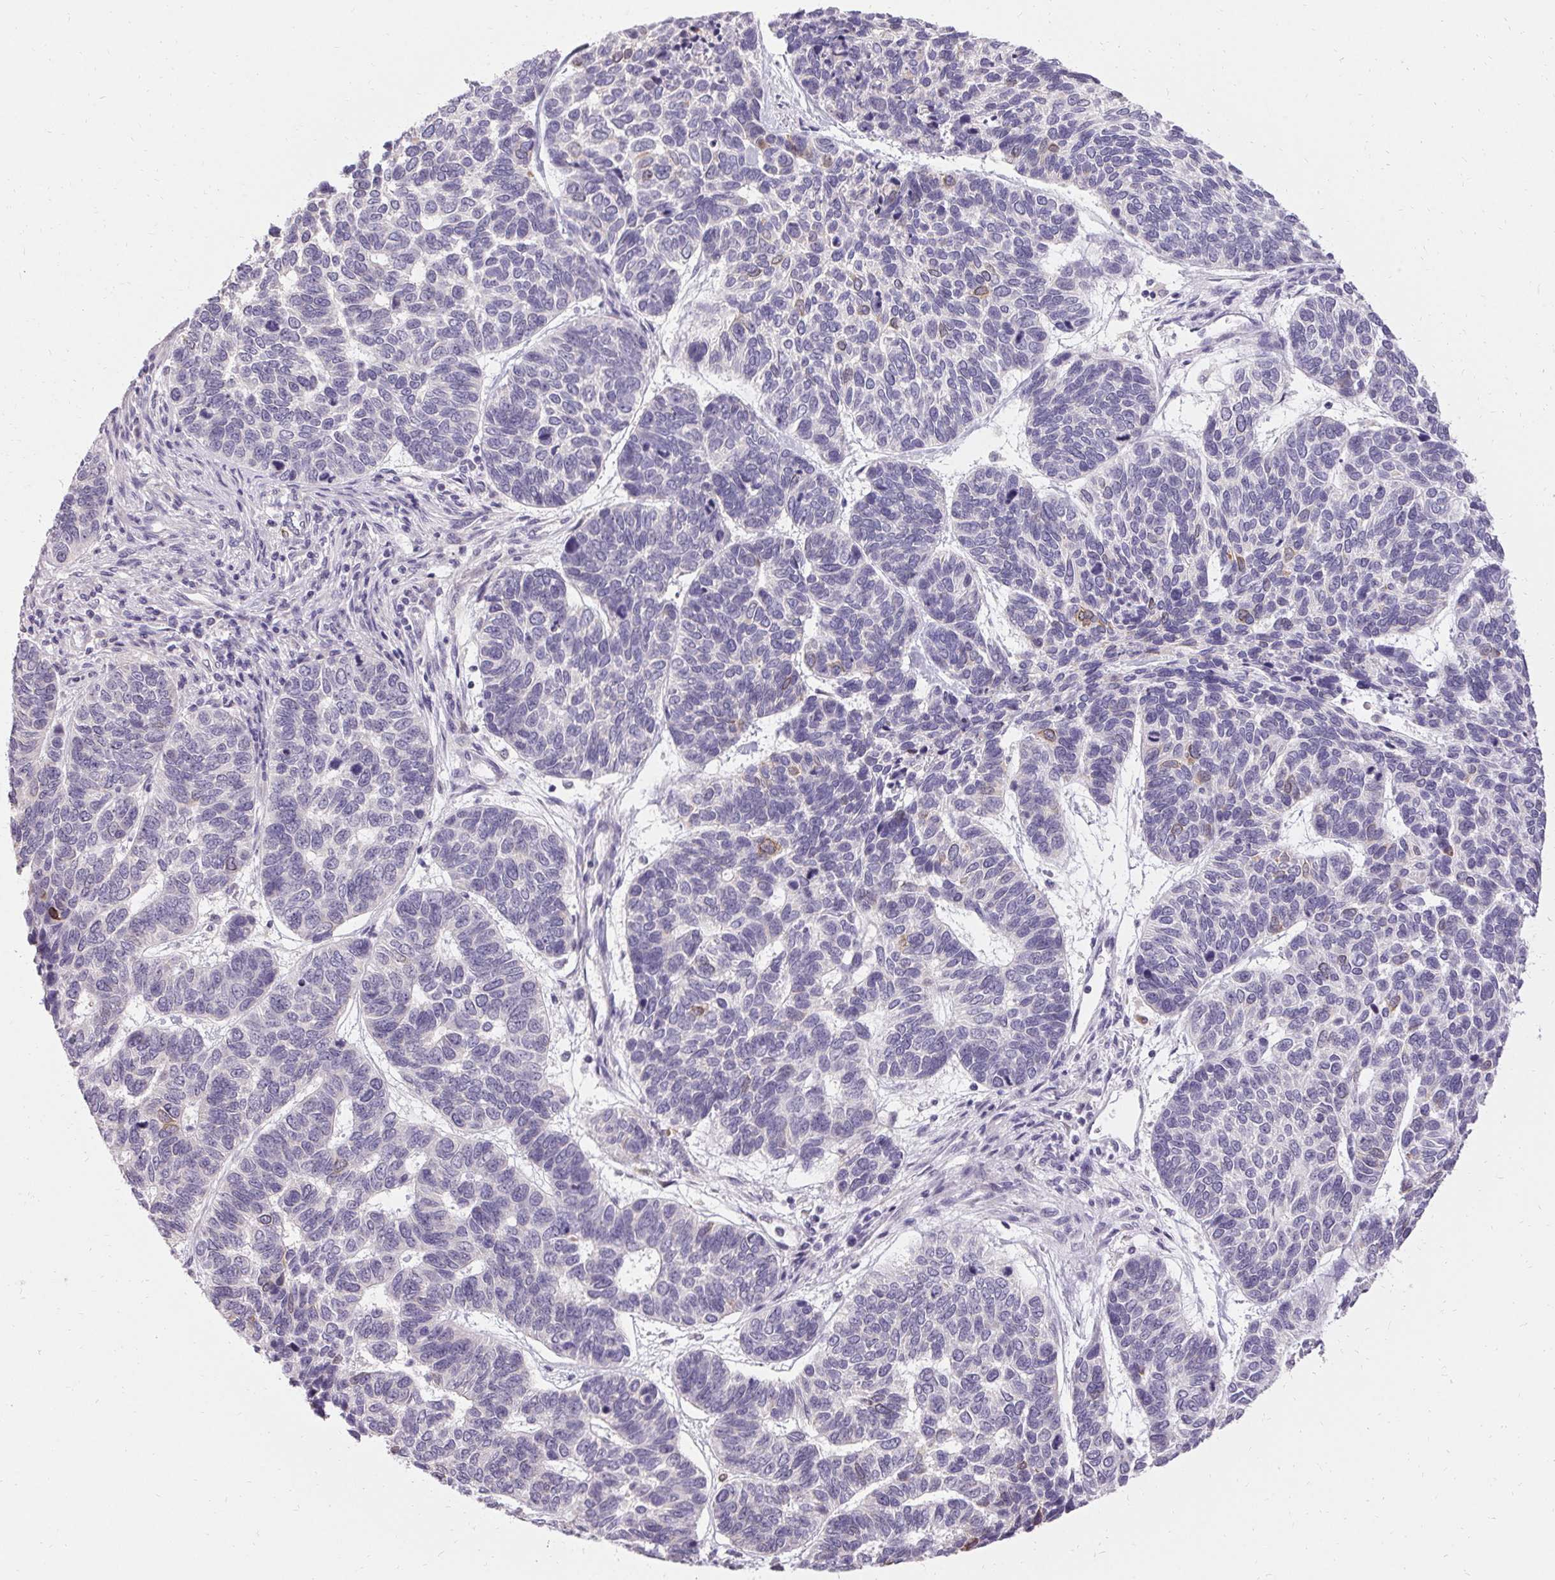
{"staining": {"intensity": "negative", "quantity": "none", "location": "none"}, "tissue": "skin cancer", "cell_type": "Tumor cells", "image_type": "cancer", "snomed": [{"axis": "morphology", "description": "Basal cell carcinoma"}, {"axis": "topography", "description": "Skin"}], "caption": "IHC image of skin cancer (basal cell carcinoma) stained for a protein (brown), which demonstrates no positivity in tumor cells.", "gene": "HSD17B3", "patient": {"sex": "female", "age": 65}}